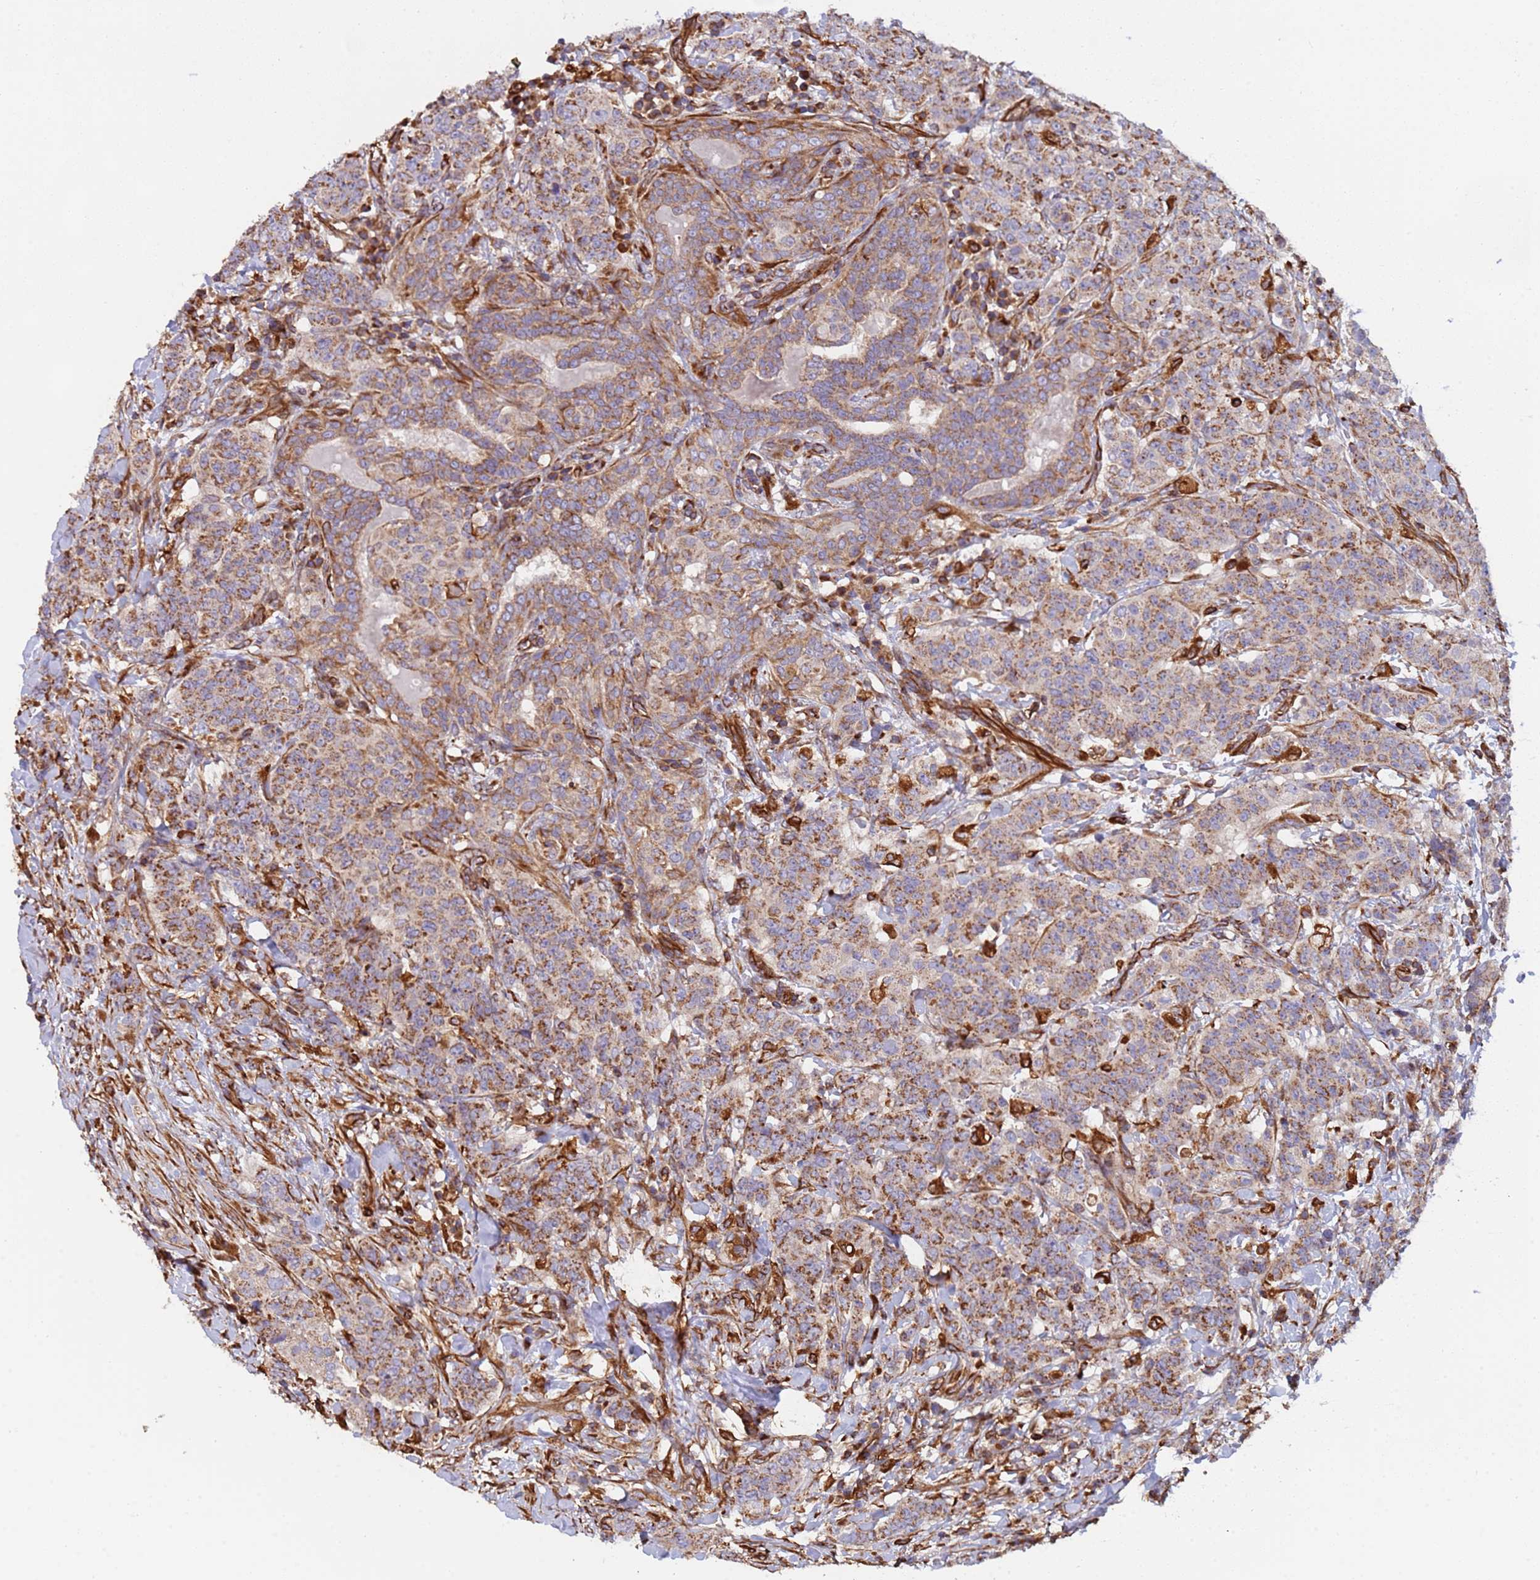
{"staining": {"intensity": "moderate", "quantity": ">75%", "location": "cytoplasmic/membranous"}, "tissue": "breast cancer", "cell_type": "Tumor cells", "image_type": "cancer", "snomed": [{"axis": "morphology", "description": "Duct carcinoma"}, {"axis": "topography", "description": "Breast"}], "caption": "IHC of human breast cancer (infiltrating ductal carcinoma) exhibits medium levels of moderate cytoplasmic/membranous positivity in approximately >75% of tumor cells.", "gene": "NUDT12", "patient": {"sex": "female", "age": 40}}